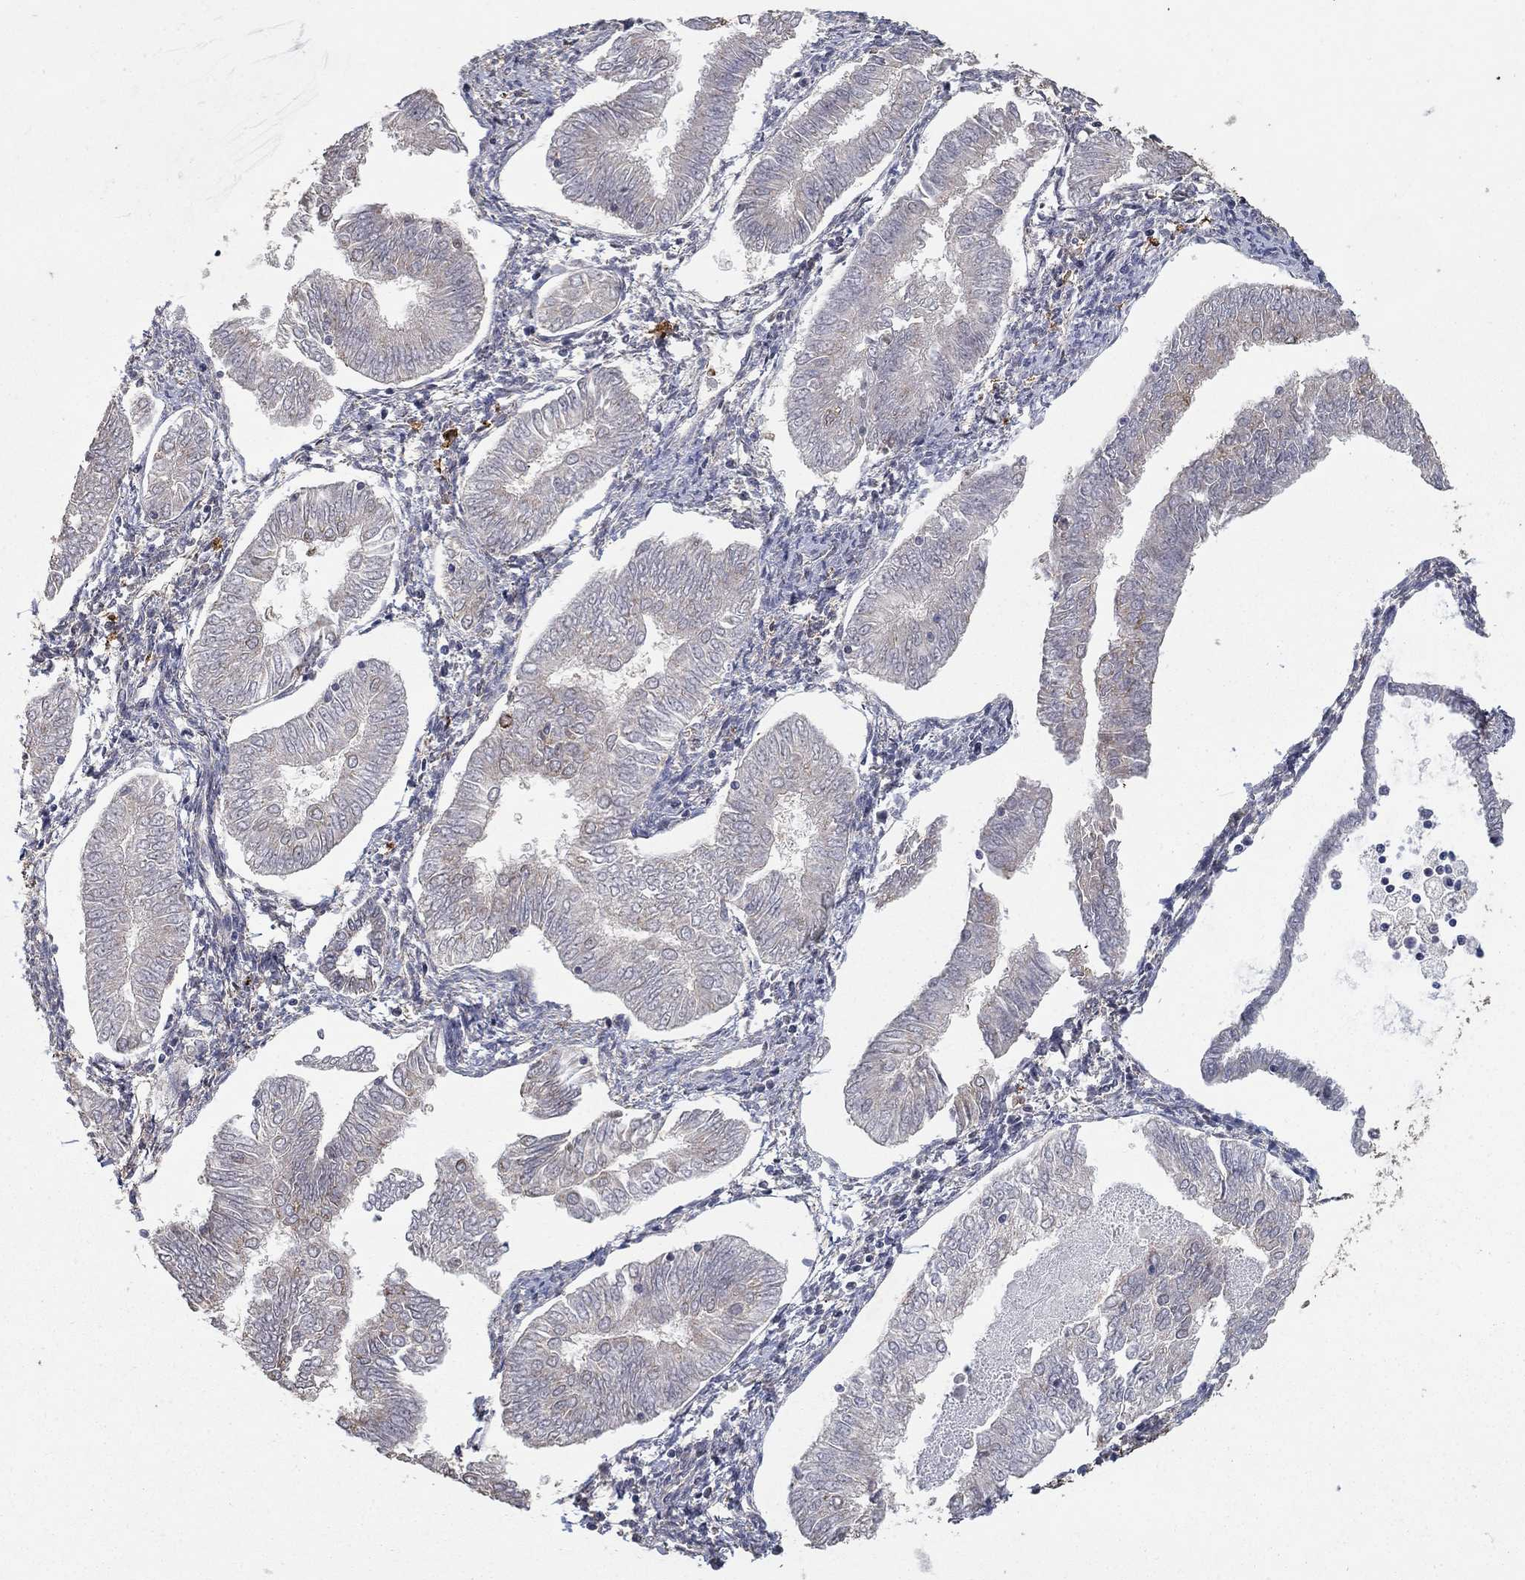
{"staining": {"intensity": "weak", "quantity": "<25%", "location": "cytoplasmic/membranous"}, "tissue": "endometrial cancer", "cell_type": "Tumor cells", "image_type": "cancer", "snomed": [{"axis": "morphology", "description": "Adenocarcinoma, NOS"}, {"axis": "topography", "description": "Endometrium"}], "caption": "A high-resolution photomicrograph shows immunohistochemistry staining of adenocarcinoma (endometrial), which exhibits no significant staining in tumor cells.", "gene": "GPSM1", "patient": {"sex": "female", "age": 53}}